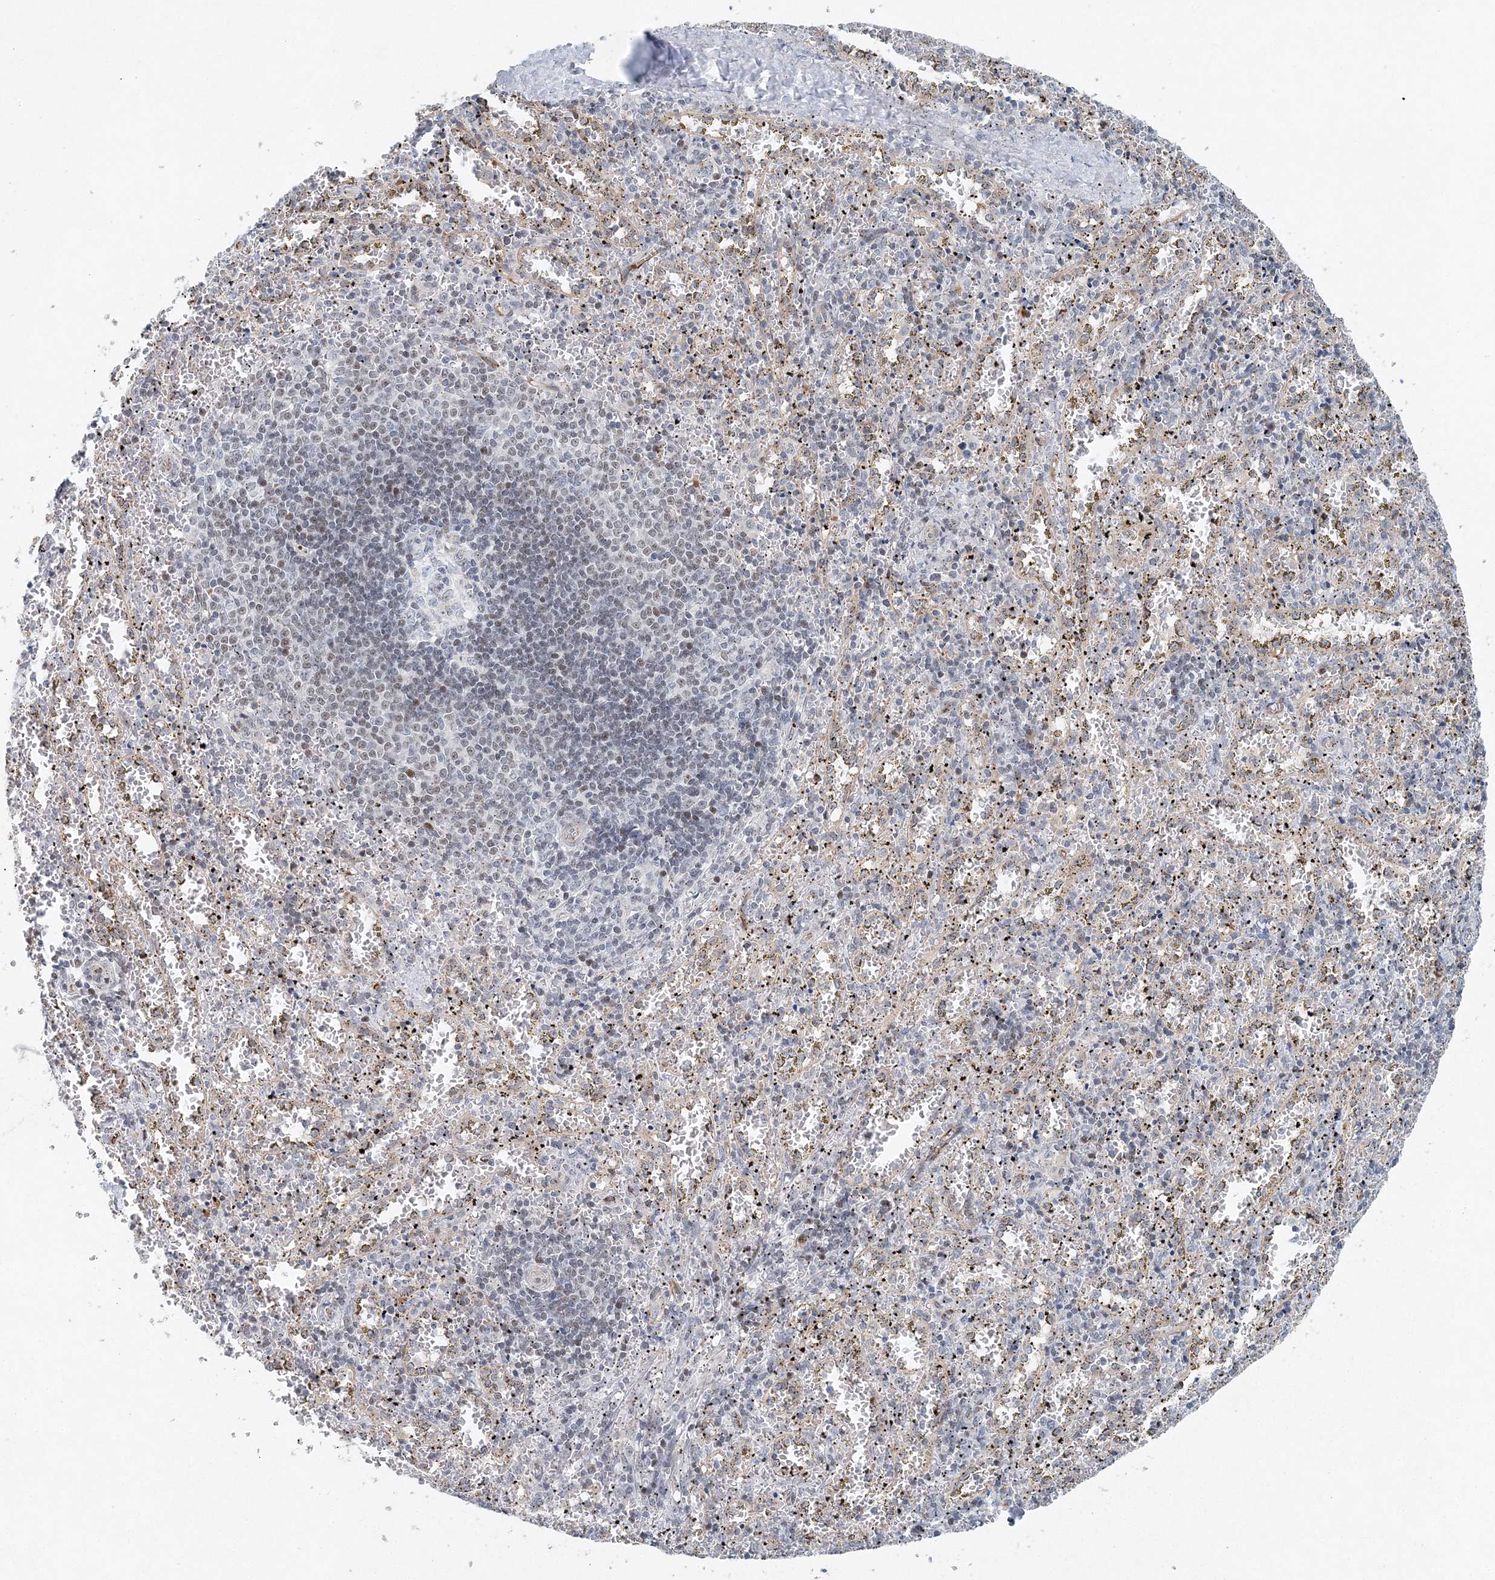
{"staining": {"intensity": "negative", "quantity": "none", "location": "none"}, "tissue": "spleen", "cell_type": "Cells in red pulp", "image_type": "normal", "snomed": [{"axis": "morphology", "description": "Normal tissue, NOS"}, {"axis": "topography", "description": "Spleen"}], "caption": "A high-resolution image shows immunohistochemistry (IHC) staining of benign spleen, which exhibits no significant expression in cells in red pulp.", "gene": "UIMC1", "patient": {"sex": "male", "age": 11}}